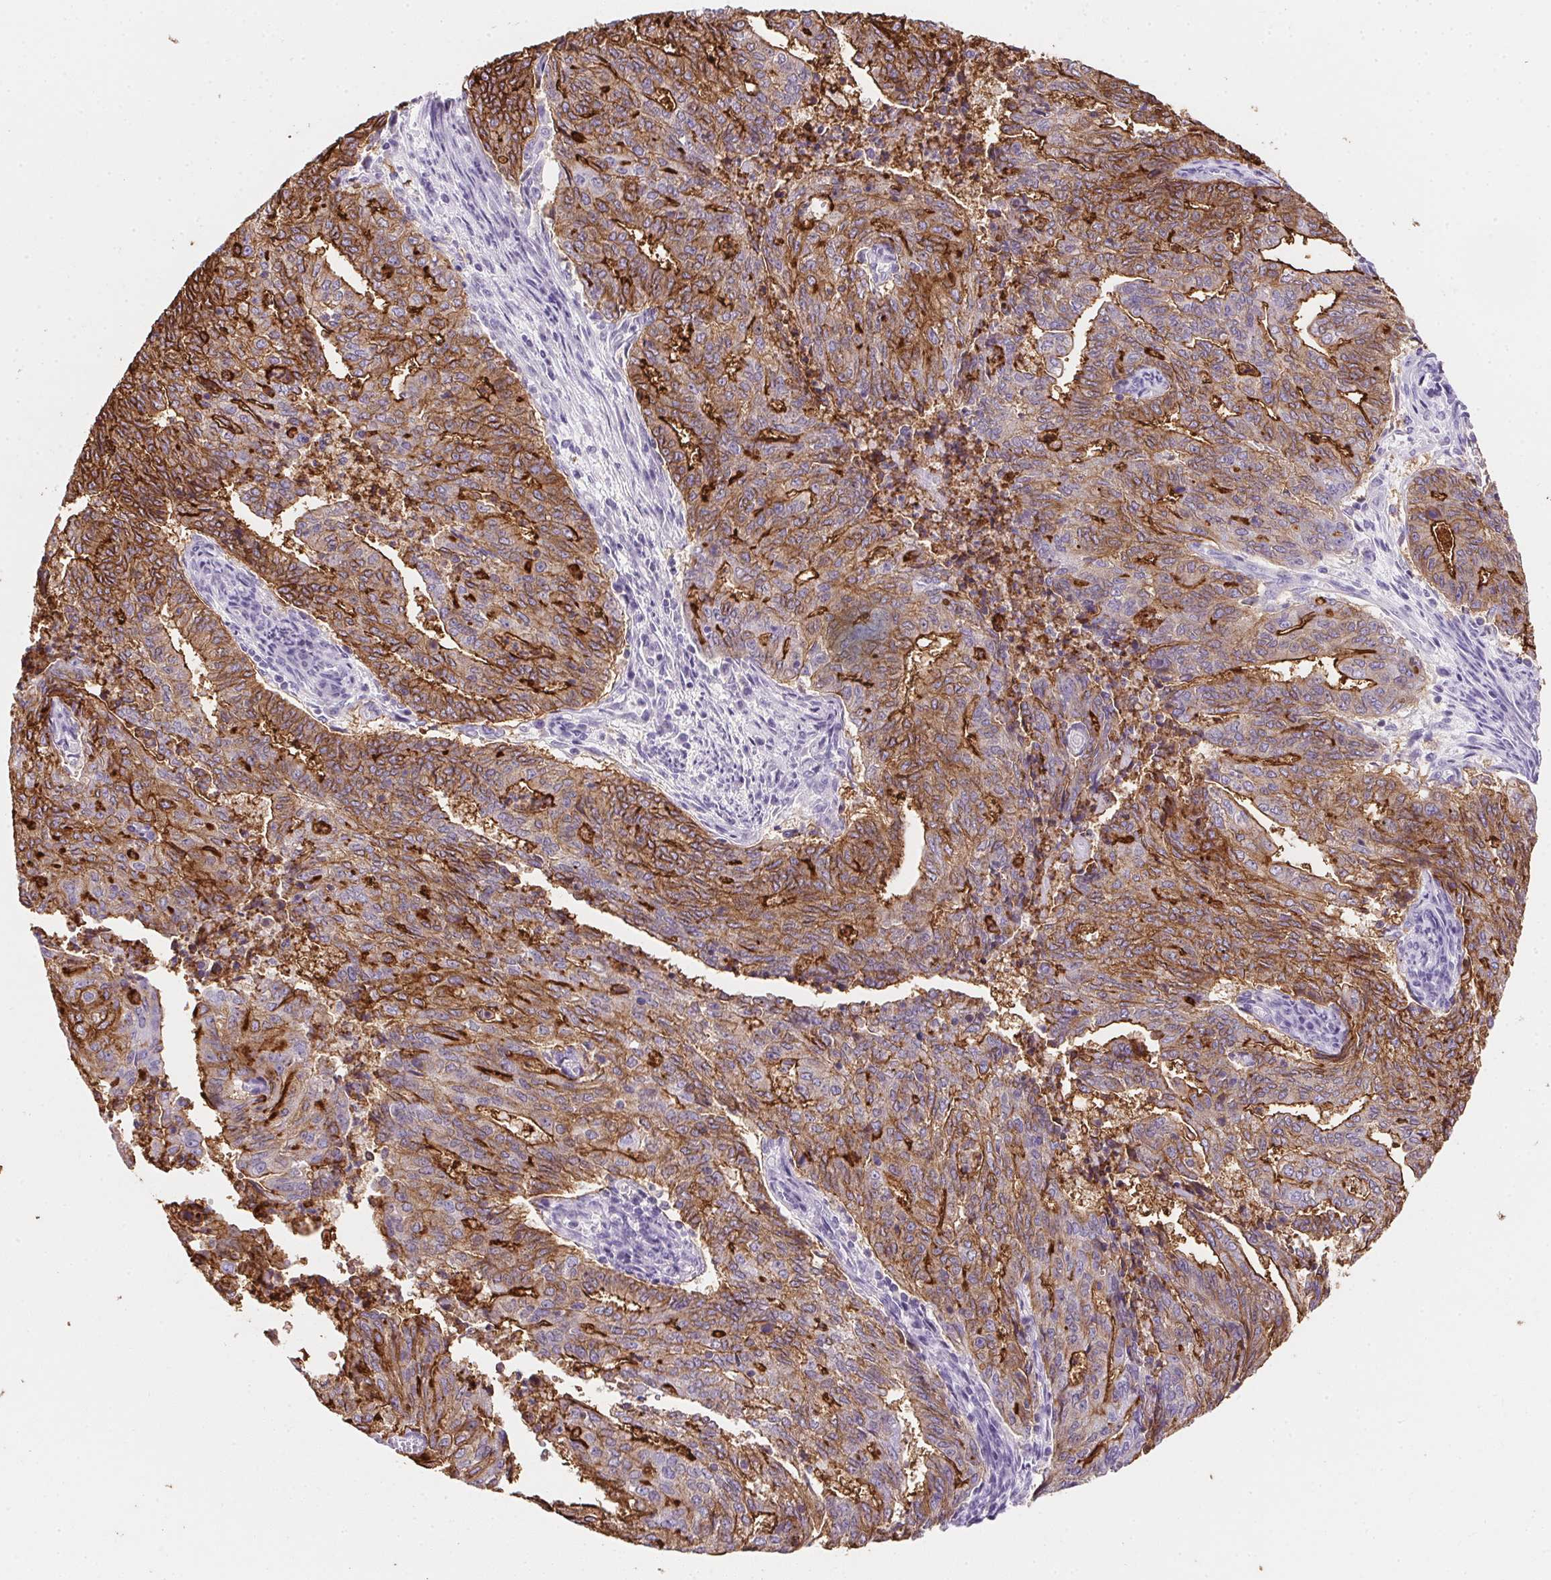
{"staining": {"intensity": "moderate", "quantity": ">75%", "location": "cytoplasmic/membranous"}, "tissue": "endometrial cancer", "cell_type": "Tumor cells", "image_type": "cancer", "snomed": [{"axis": "morphology", "description": "Adenocarcinoma, NOS"}, {"axis": "topography", "description": "Endometrium"}], "caption": "High-power microscopy captured an immunohistochemistry photomicrograph of endometrial cancer (adenocarcinoma), revealing moderate cytoplasmic/membranous expression in about >75% of tumor cells. The staining is performed using DAB (3,3'-diaminobenzidine) brown chromogen to label protein expression. The nuclei are counter-stained blue using hematoxylin.", "gene": "AQP5", "patient": {"sex": "female", "age": 82}}